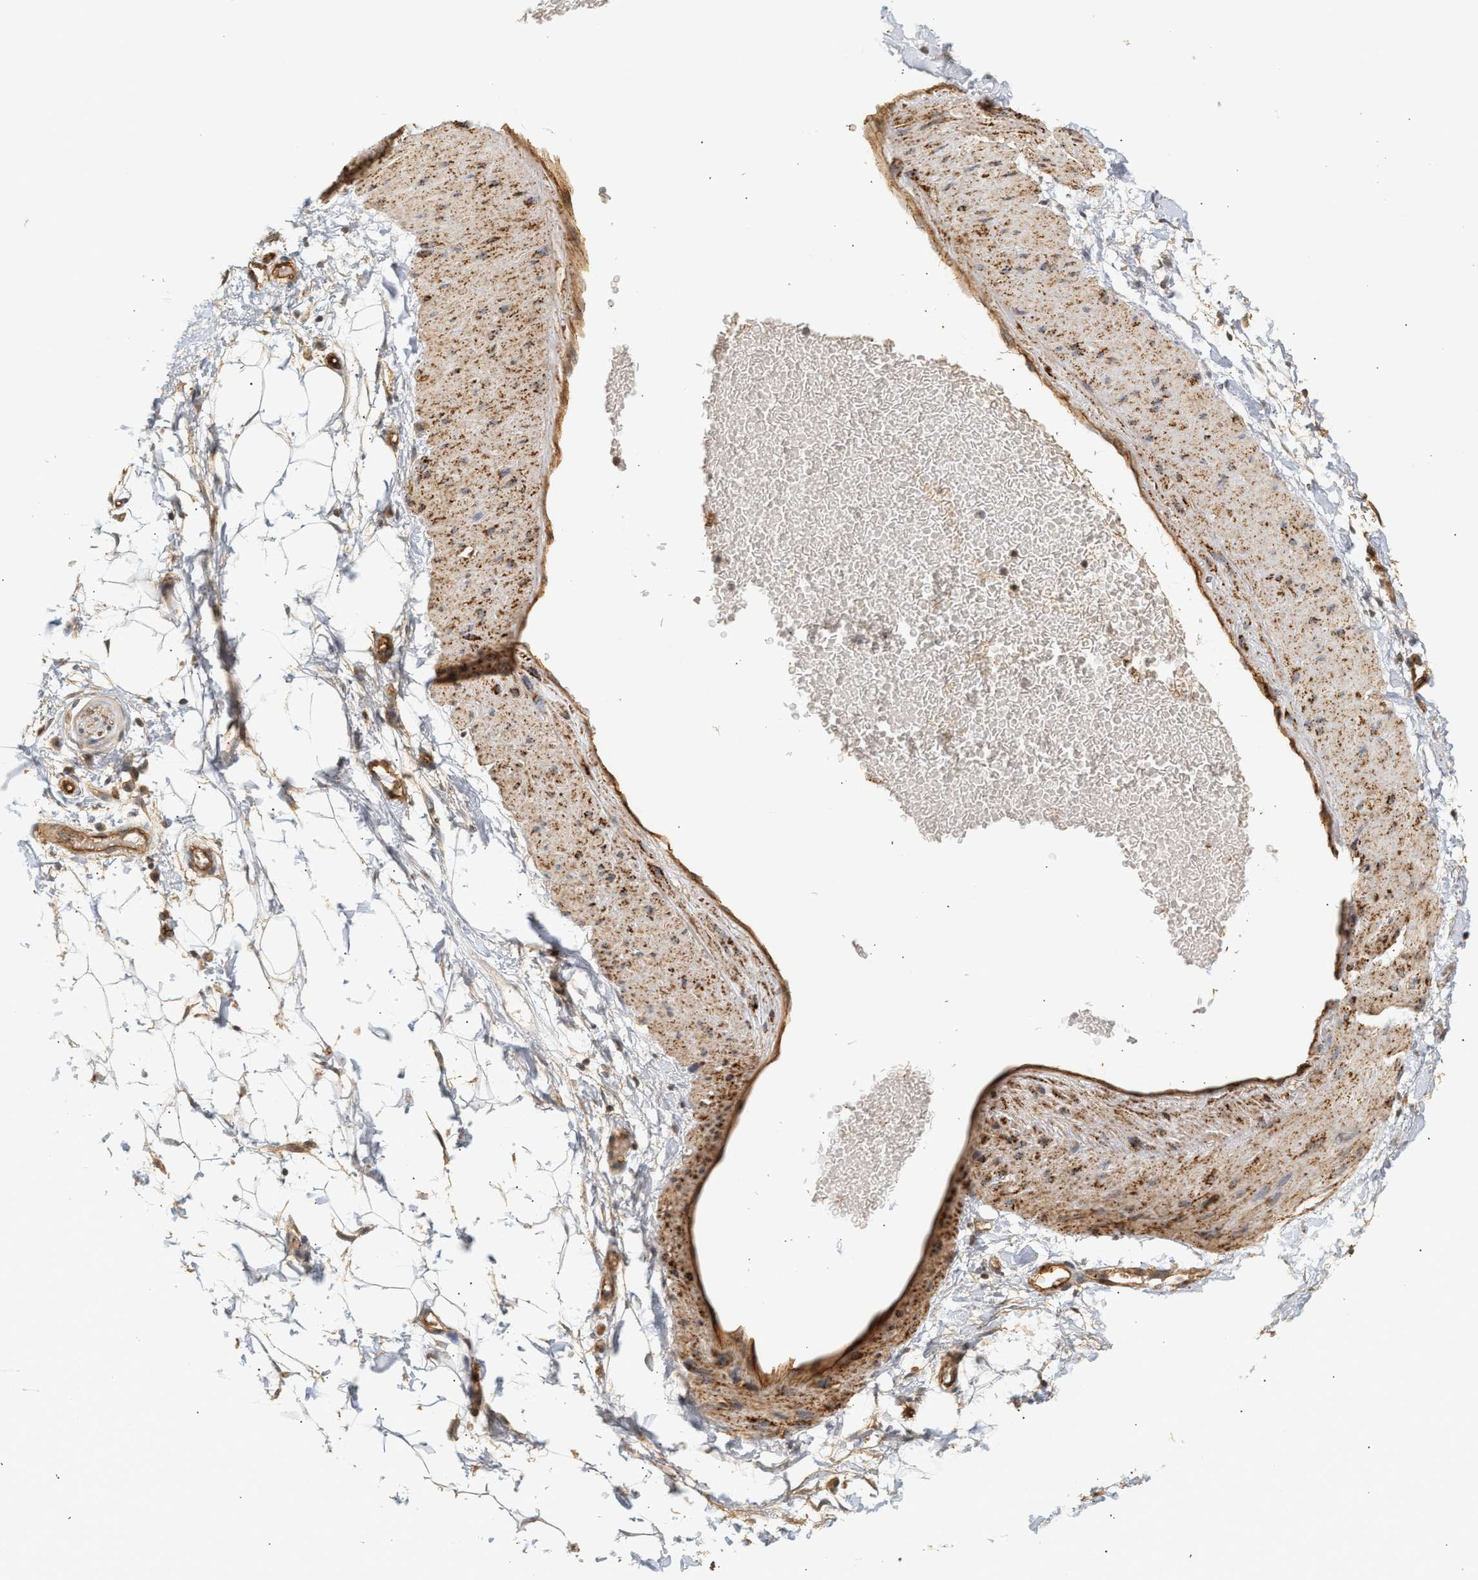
{"staining": {"intensity": "negative", "quantity": "none", "location": "none"}, "tissue": "adipose tissue", "cell_type": "Adipocytes", "image_type": "normal", "snomed": [{"axis": "morphology", "description": "Normal tissue, NOS"}, {"axis": "topography", "description": "Soft tissue"}], "caption": "Immunohistochemical staining of normal human adipose tissue demonstrates no significant positivity in adipocytes. The staining is performed using DAB (3,3'-diaminobenzidine) brown chromogen with nuclei counter-stained in using hematoxylin.", "gene": "PLXND1", "patient": {"sex": "male", "age": 72}}